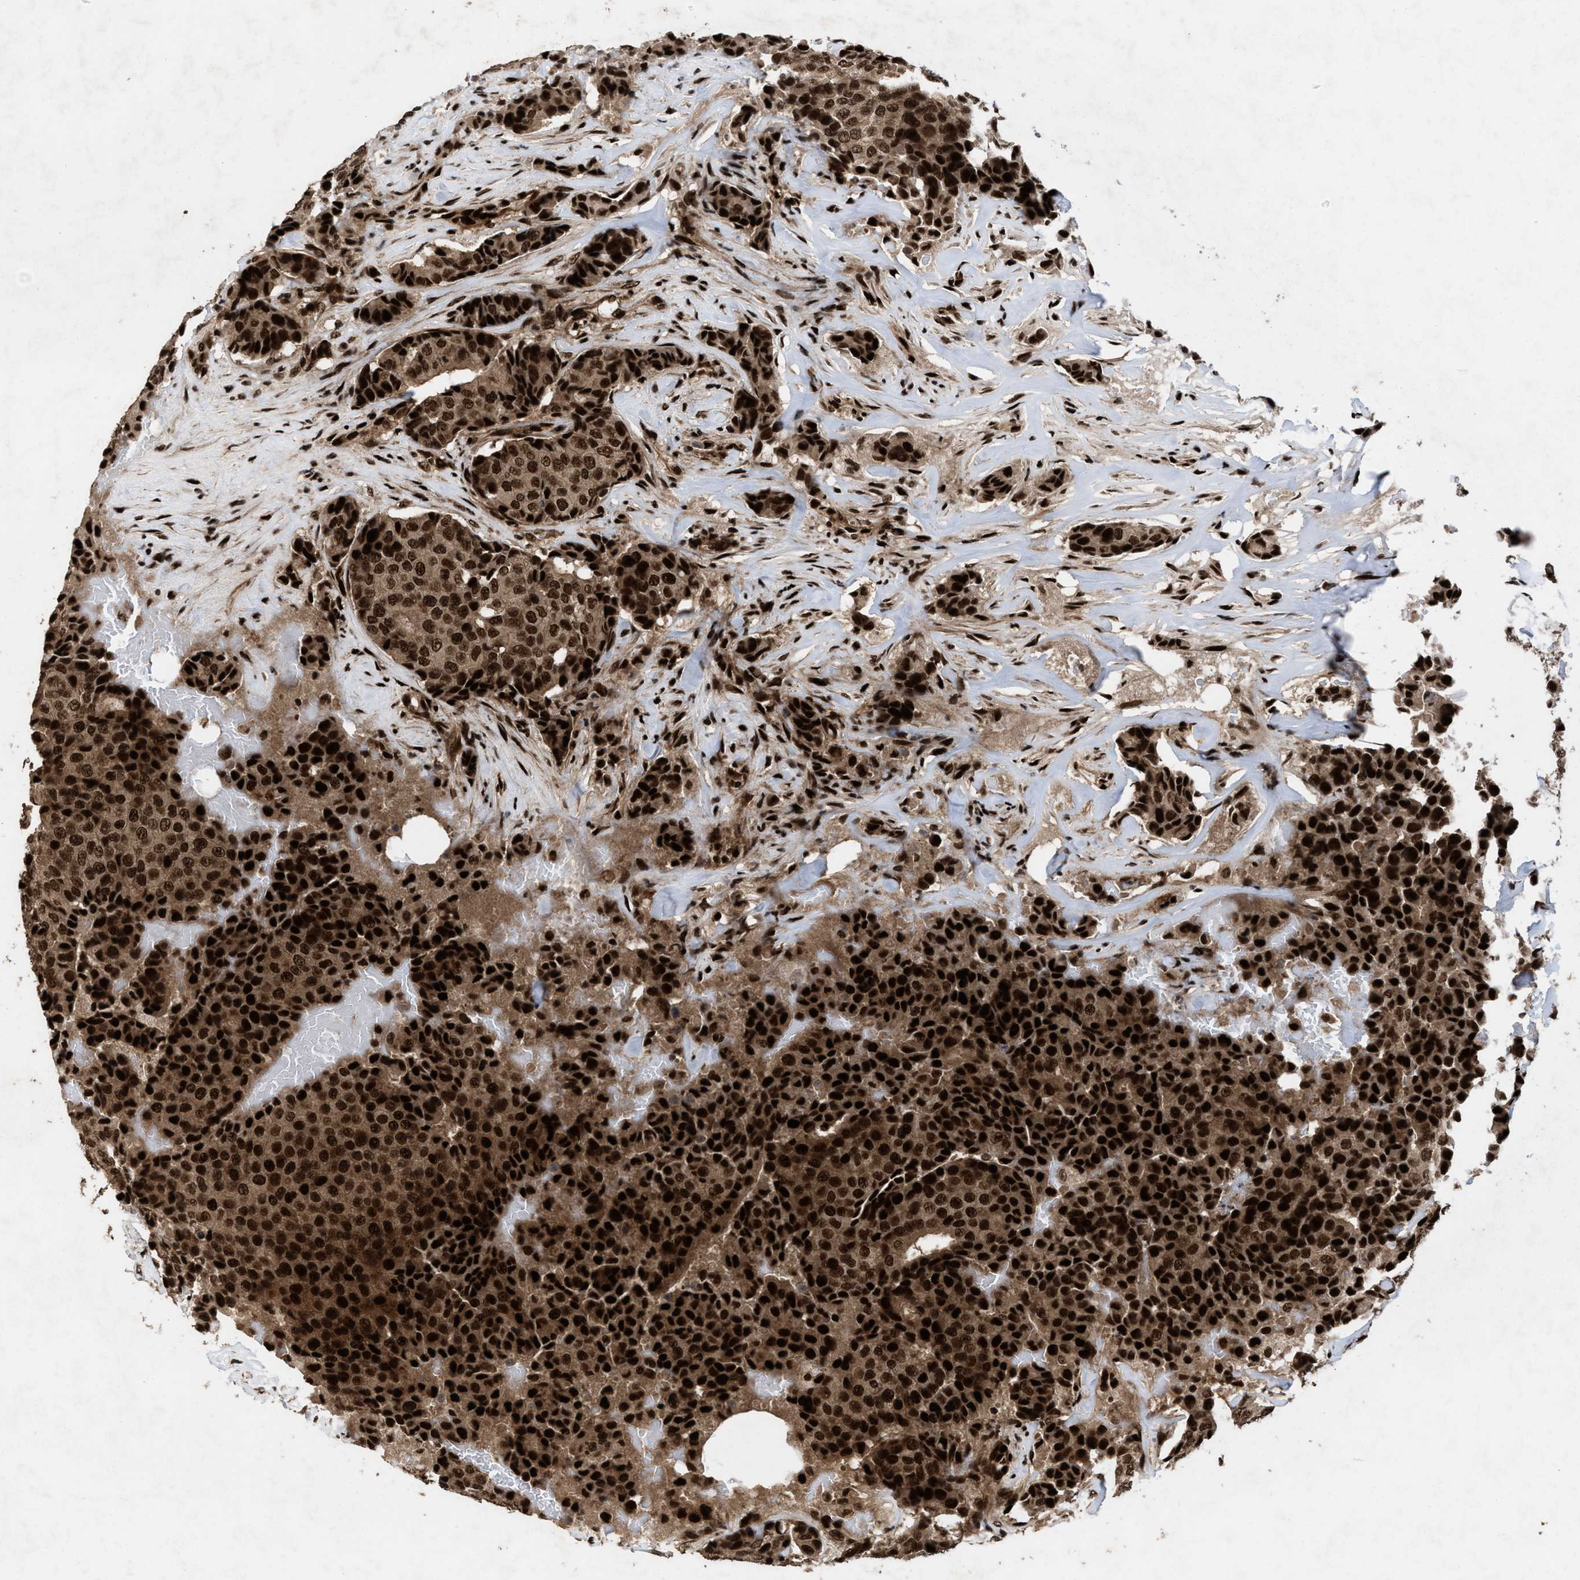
{"staining": {"intensity": "strong", "quantity": ">75%", "location": "cytoplasmic/membranous,nuclear"}, "tissue": "breast cancer", "cell_type": "Tumor cells", "image_type": "cancer", "snomed": [{"axis": "morphology", "description": "Duct carcinoma"}, {"axis": "topography", "description": "Breast"}], "caption": "Human breast cancer (infiltrating ductal carcinoma) stained for a protein (brown) demonstrates strong cytoplasmic/membranous and nuclear positive expression in approximately >75% of tumor cells.", "gene": "WIZ", "patient": {"sex": "female", "age": 75}}